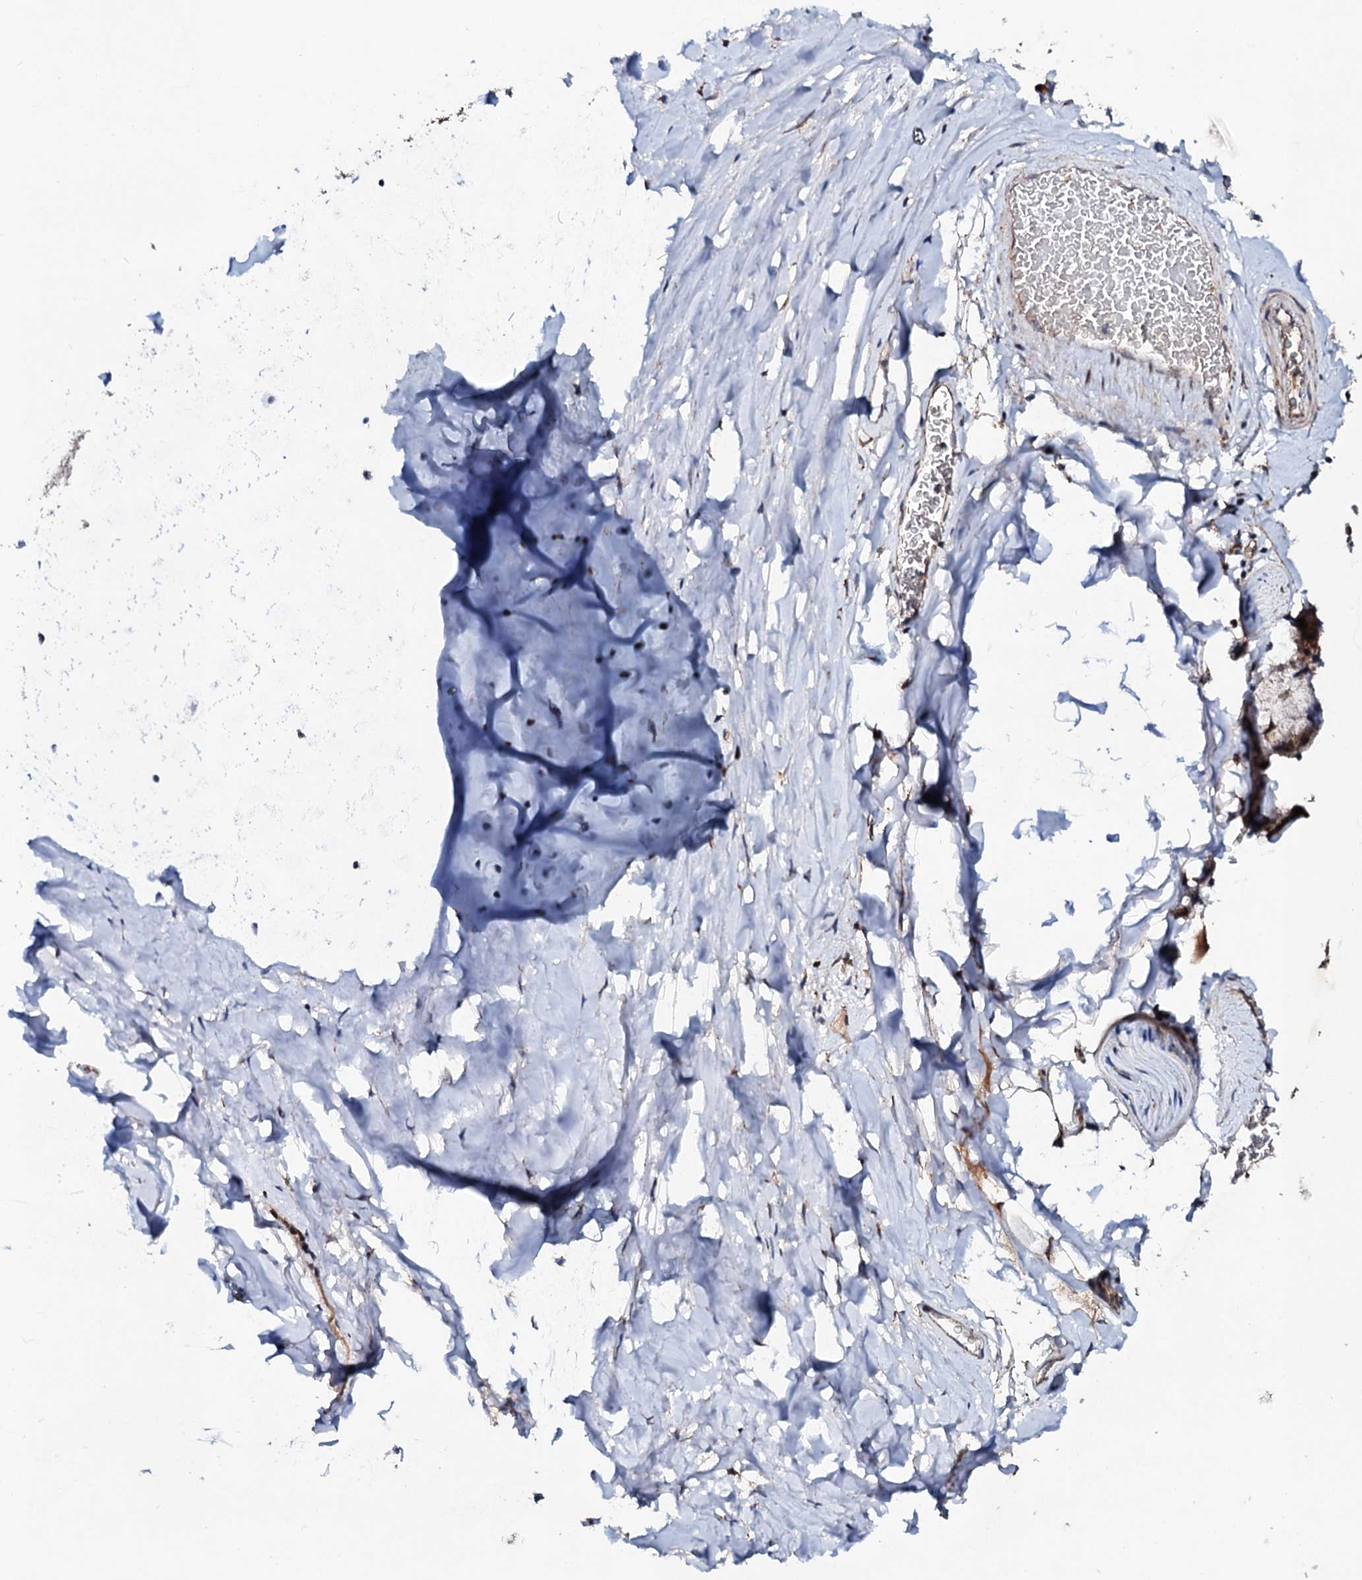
{"staining": {"intensity": "negative", "quantity": "none", "location": "none"}, "tissue": "adipose tissue", "cell_type": "Adipocytes", "image_type": "normal", "snomed": [{"axis": "morphology", "description": "Normal tissue, NOS"}, {"axis": "topography", "description": "Lymph node"}, {"axis": "topography", "description": "Bronchus"}], "caption": "Adipocytes are negative for brown protein staining in normal adipose tissue. The staining is performed using DAB brown chromogen with nuclei counter-stained in using hematoxylin.", "gene": "MTIF3", "patient": {"sex": "male", "age": 63}}